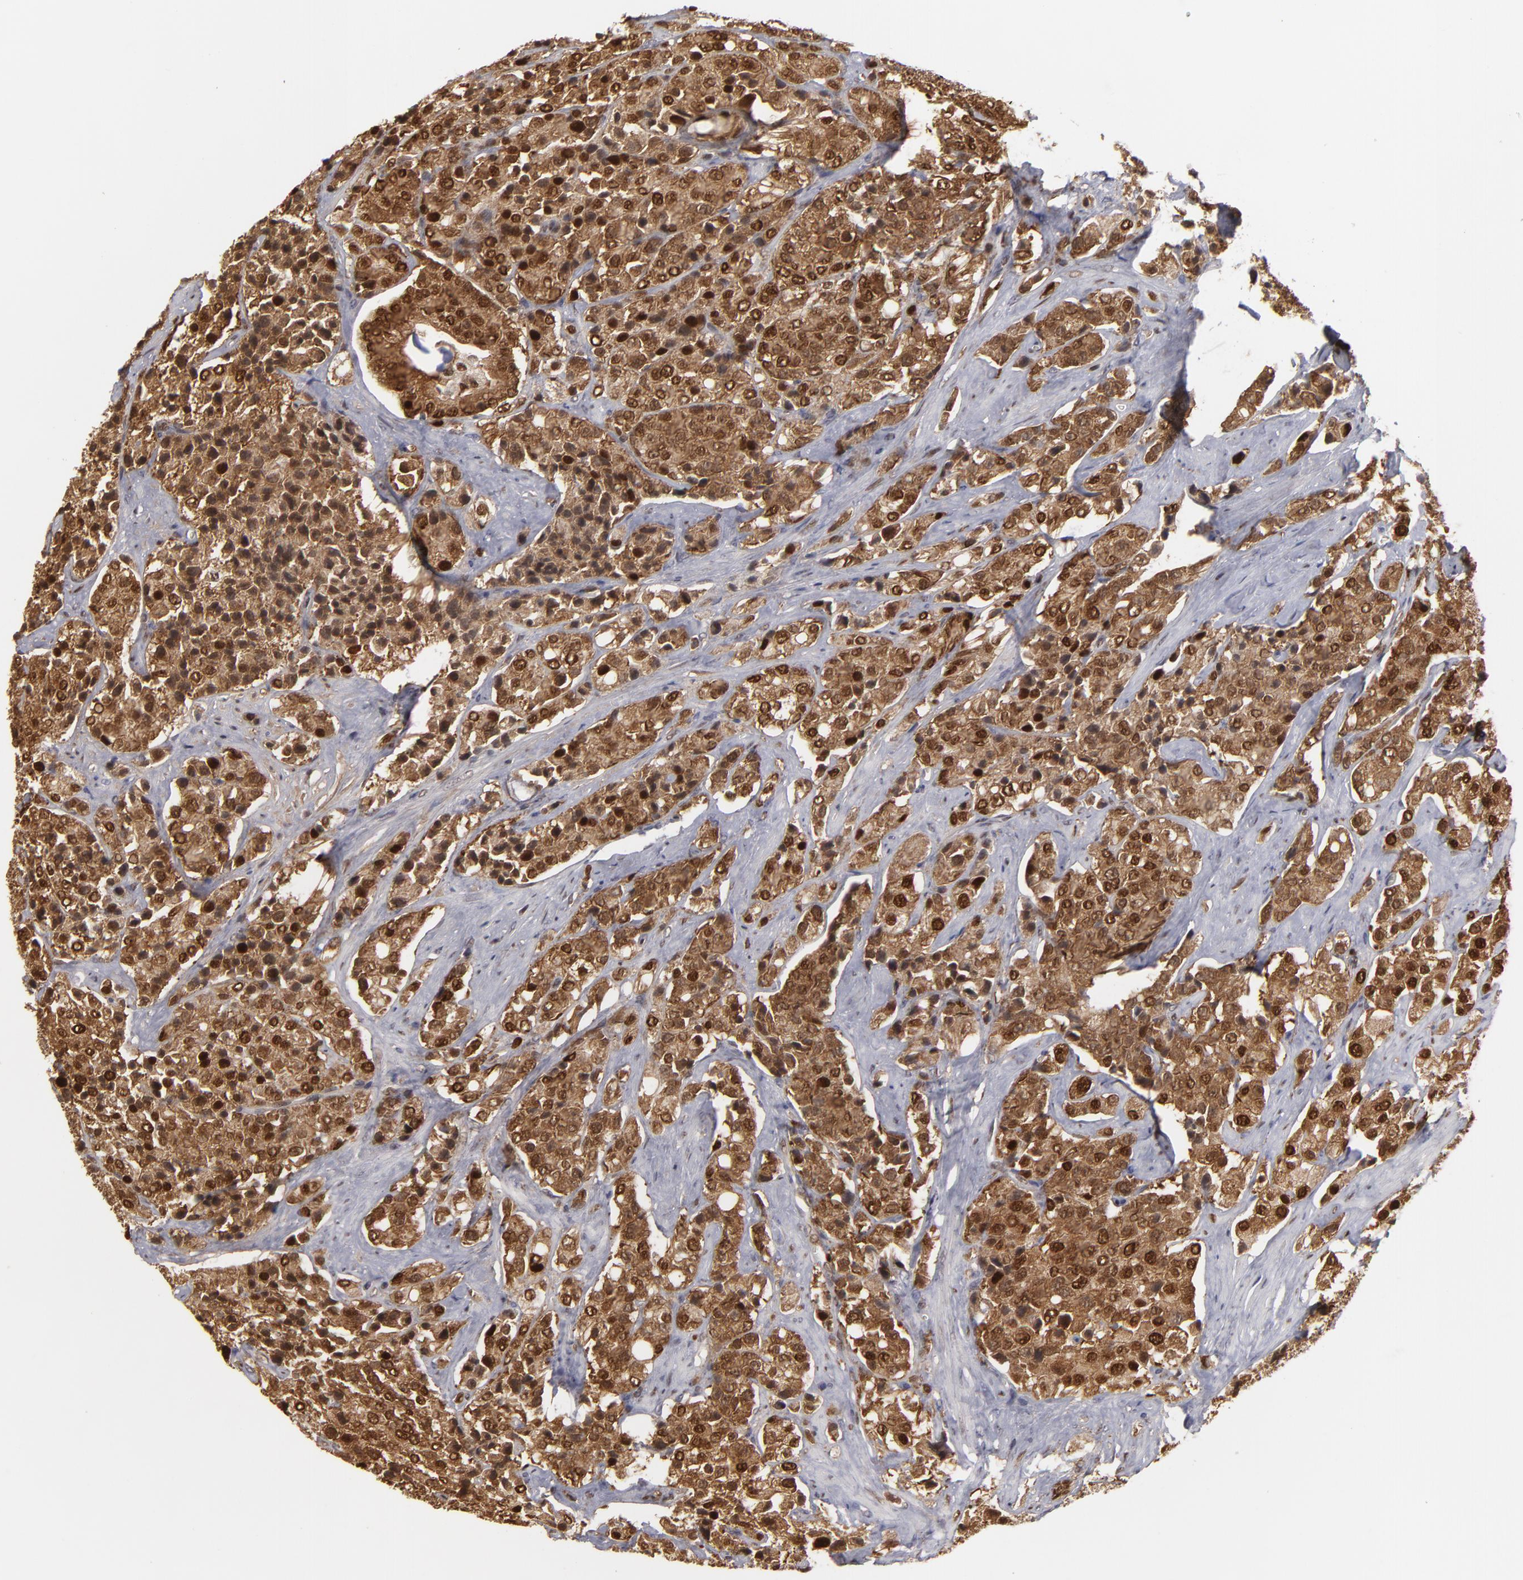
{"staining": {"intensity": "strong", "quantity": ">75%", "location": "cytoplasmic/membranous,nuclear"}, "tissue": "prostate cancer", "cell_type": "Tumor cells", "image_type": "cancer", "snomed": [{"axis": "morphology", "description": "Adenocarcinoma, Medium grade"}, {"axis": "topography", "description": "Prostate"}], "caption": "Protein expression analysis of human adenocarcinoma (medium-grade) (prostate) reveals strong cytoplasmic/membranous and nuclear expression in about >75% of tumor cells.", "gene": "GSR", "patient": {"sex": "male", "age": 70}}